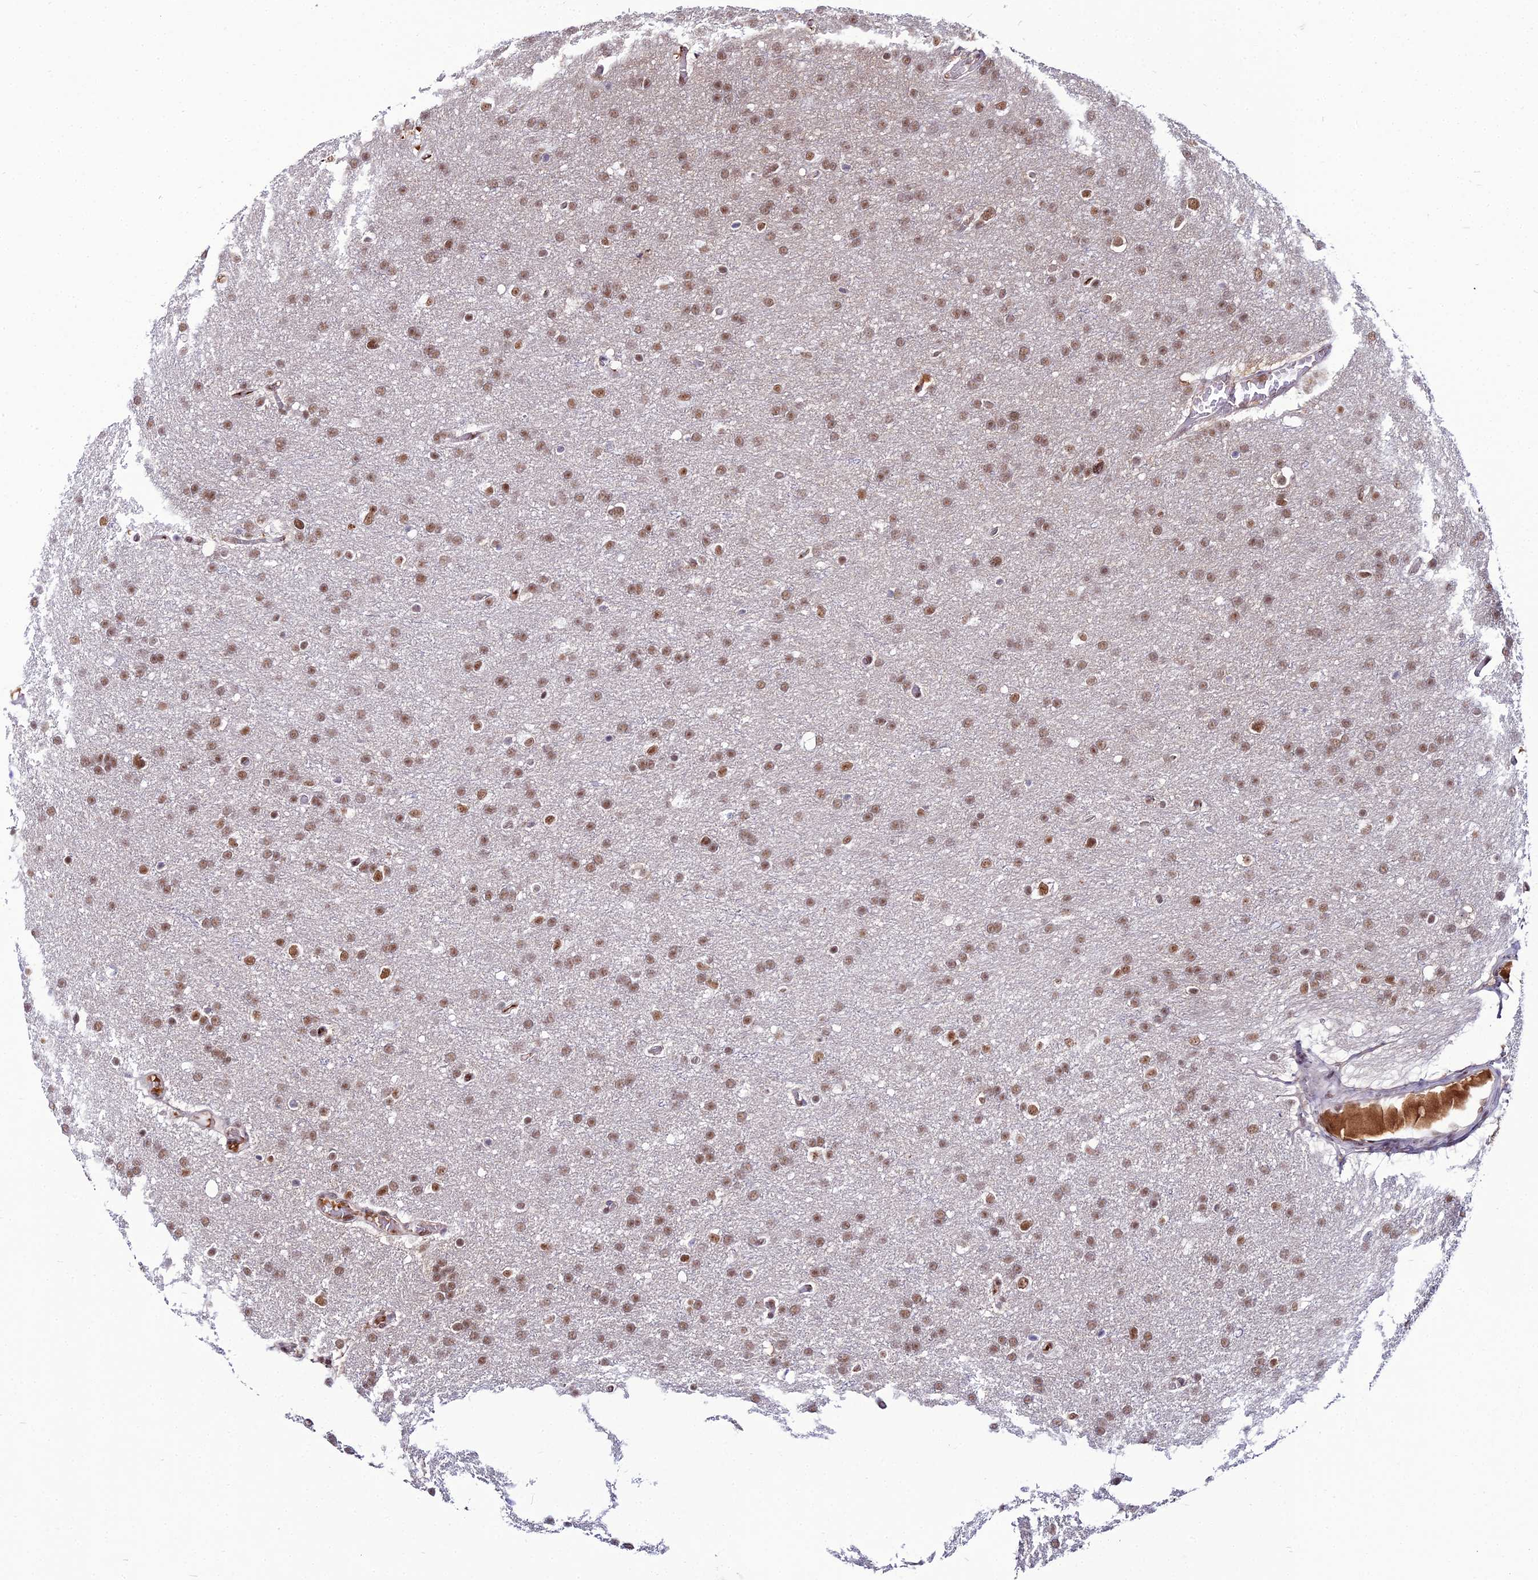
{"staining": {"intensity": "moderate", "quantity": ">75%", "location": "nuclear"}, "tissue": "glioma", "cell_type": "Tumor cells", "image_type": "cancer", "snomed": [{"axis": "morphology", "description": "Glioma, malignant, High grade"}, {"axis": "topography", "description": "Cerebral cortex"}], "caption": "Brown immunohistochemical staining in malignant glioma (high-grade) exhibits moderate nuclear staining in about >75% of tumor cells.", "gene": "RBM12", "patient": {"sex": "female", "age": 36}}